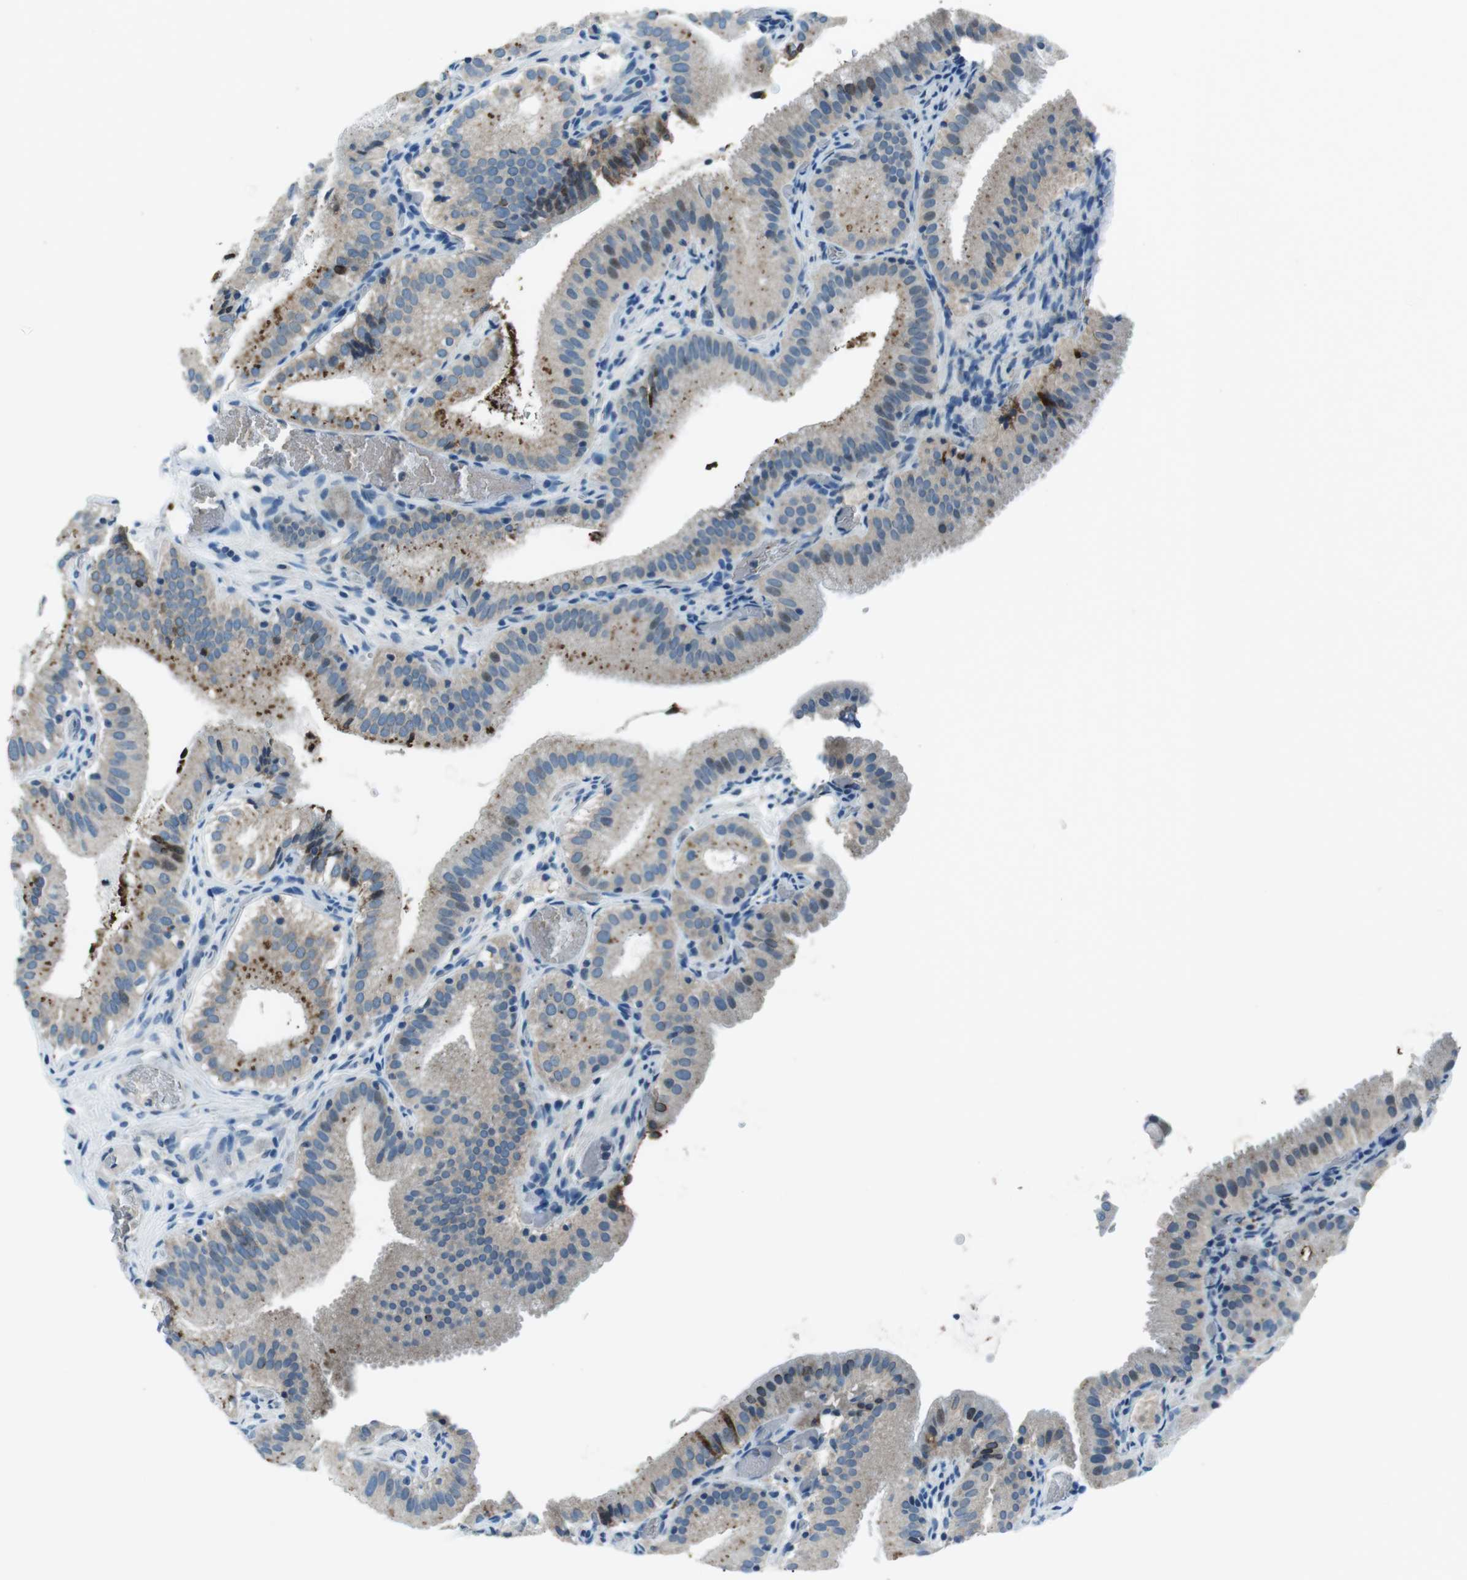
{"staining": {"intensity": "moderate", "quantity": "<25%", "location": "cytoplasmic/membranous"}, "tissue": "gallbladder", "cell_type": "Glandular cells", "image_type": "normal", "snomed": [{"axis": "morphology", "description": "Normal tissue, NOS"}, {"axis": "topography", "description": "Gallbladder"}], "caption": "Immunohistochemical staining of benign human gallbladder exhibits moderate cytoplasmic/membranous protein positivity in about <25% of glandular cells. (DAB (3,3'-diaminobenzidine) IHC, brown staining for protein, blue staining for nuclei).", "gene": "ST6GAL1", "patient": {"sex": "male", "age": 54}}